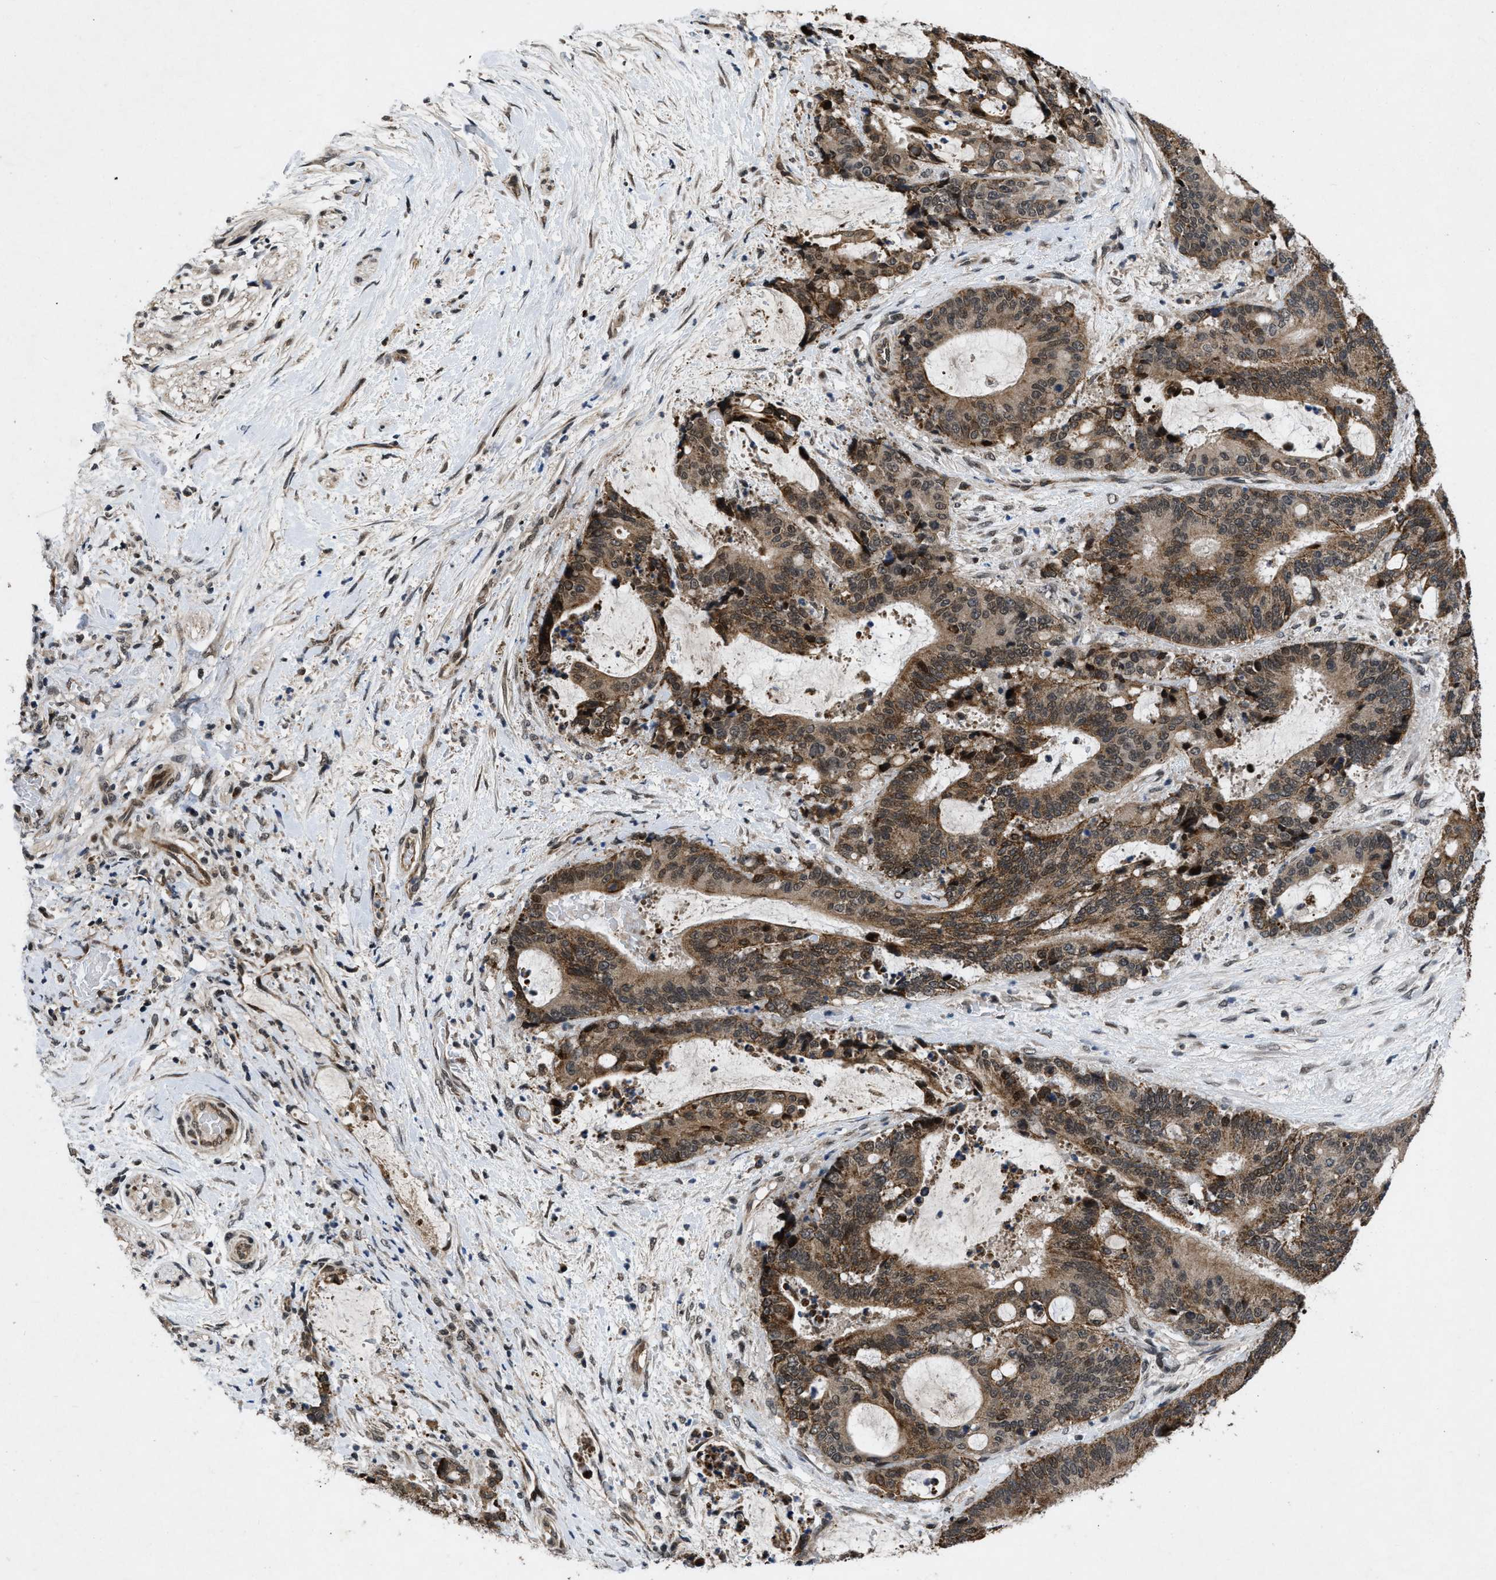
{"staining": {"intensity": "strong", "quantity": ">75%", "location": "cytoplasmic/membranous,nuclear"}, "tissue": "liver cancer", "cell_type": "Tumor cells", "image_type": "cancer", "snomed": [{"axis": "morphology", "description": "Normal tissue, NOS"}, {"axis": "morphology", "description": "Cholangiocarcinoma"}, {"axis": "topography", "description": "Liver"}, {"axis": "topography", "description": "Peripheral nerve tissue"}], "caption": "Liver cancer (cholangiocarcinoma) tissue demonstrates strong cytoplasmic/membranous and nuclear expression in about >75% of tumor cells, visualized by immunohistochemistry.", "gene": "ZNHIT1", "patient": {"sex": "female", "age": 73}}